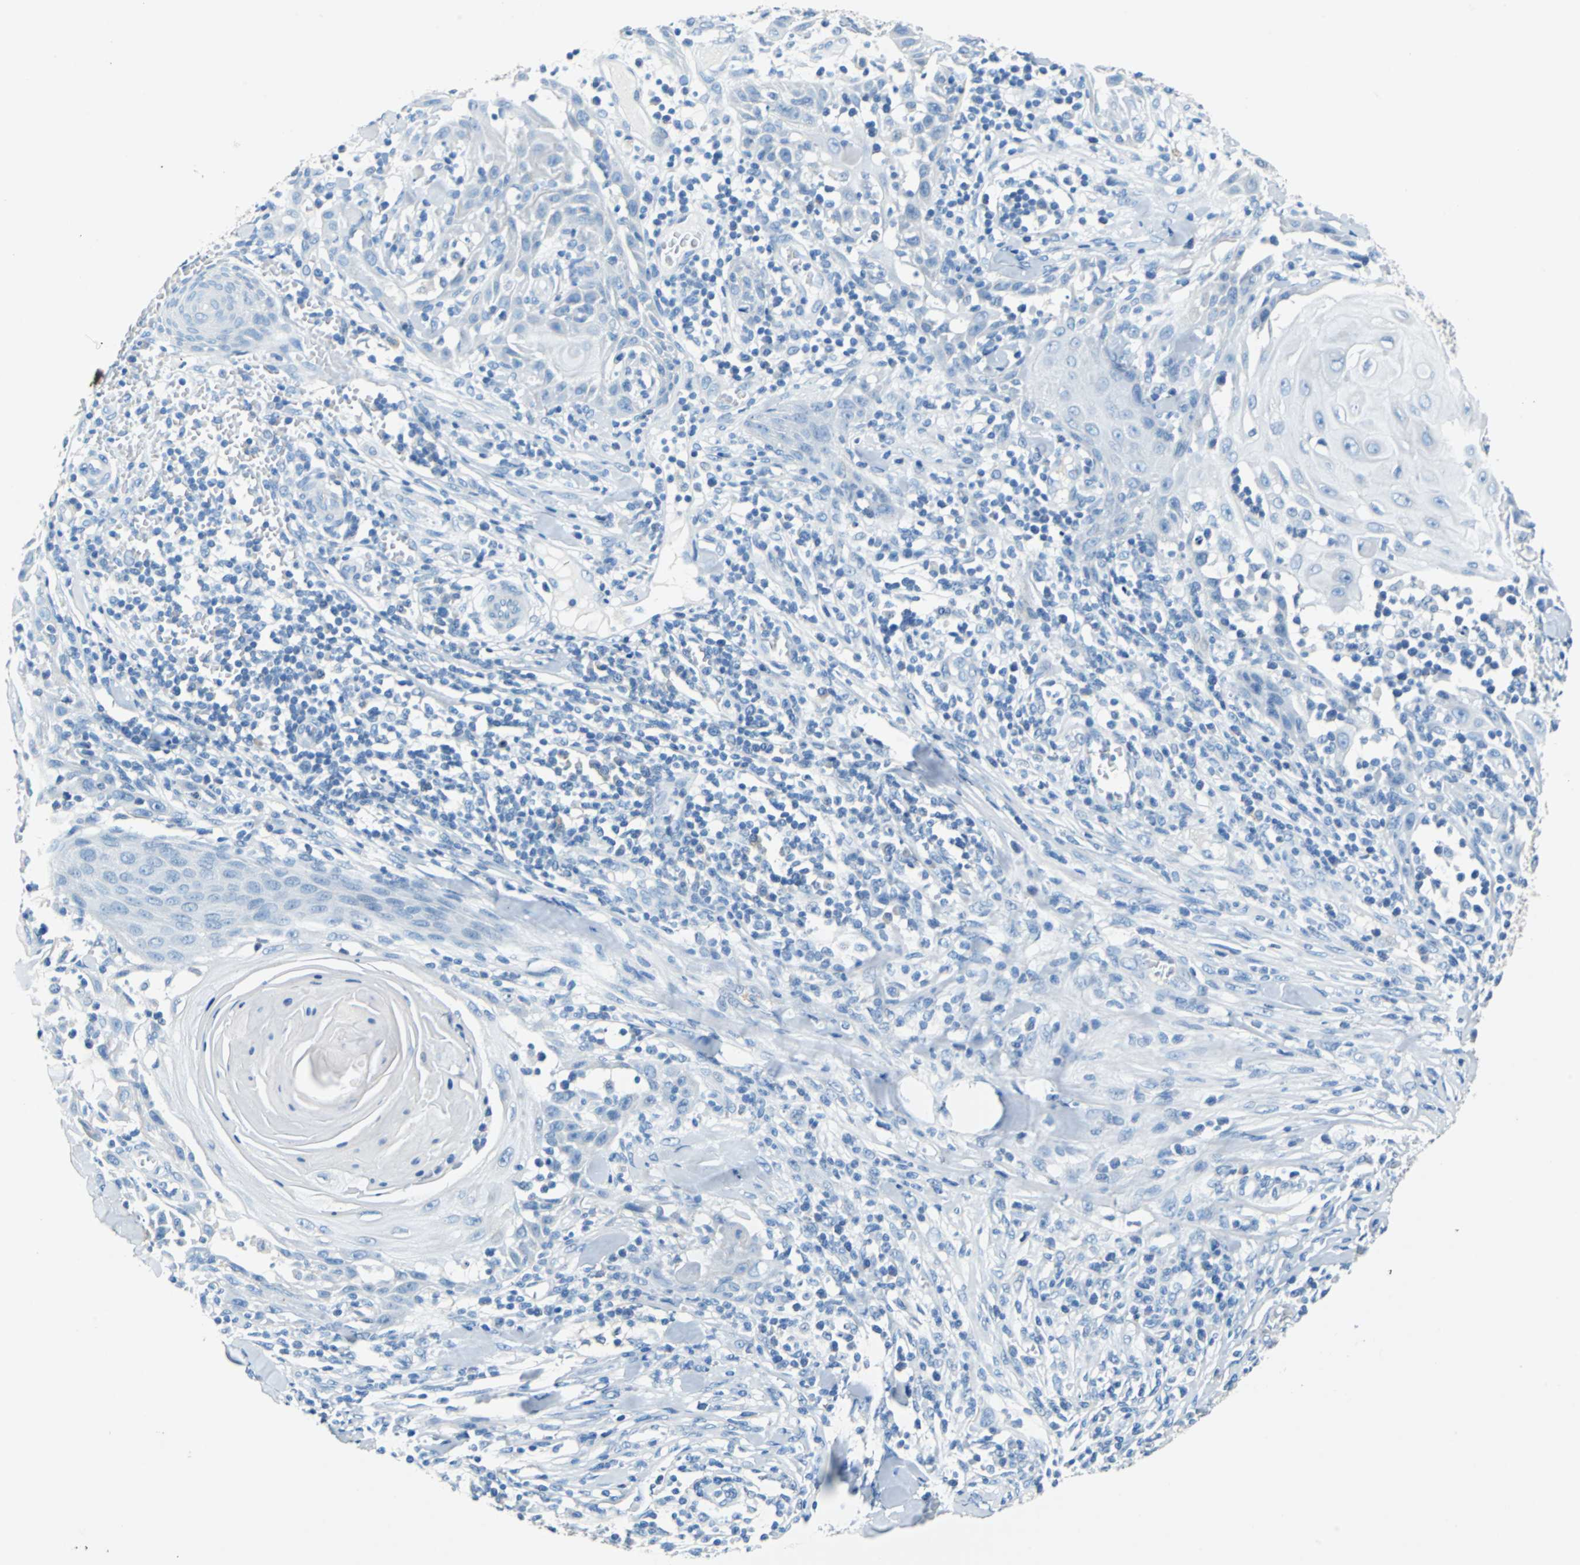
{"staining": {"intensity": "negative", "quantity": "none", "location": "none"}, "tissue": "skin cancer", "cell_type": "Tumor cells", "image_type": "cancer", "snomed": [{"axis": "morphology", "description": "Squamous cell carcinoma, NOS"}, {"axis": "topography", "description": "Skin"}], "caption": "Human skin squamous cell carcinoma stained for a protein using IHC shows no expression in tumor cells.", "gene": "TEX264", "patient": {"sex": "male", "age": 24}}